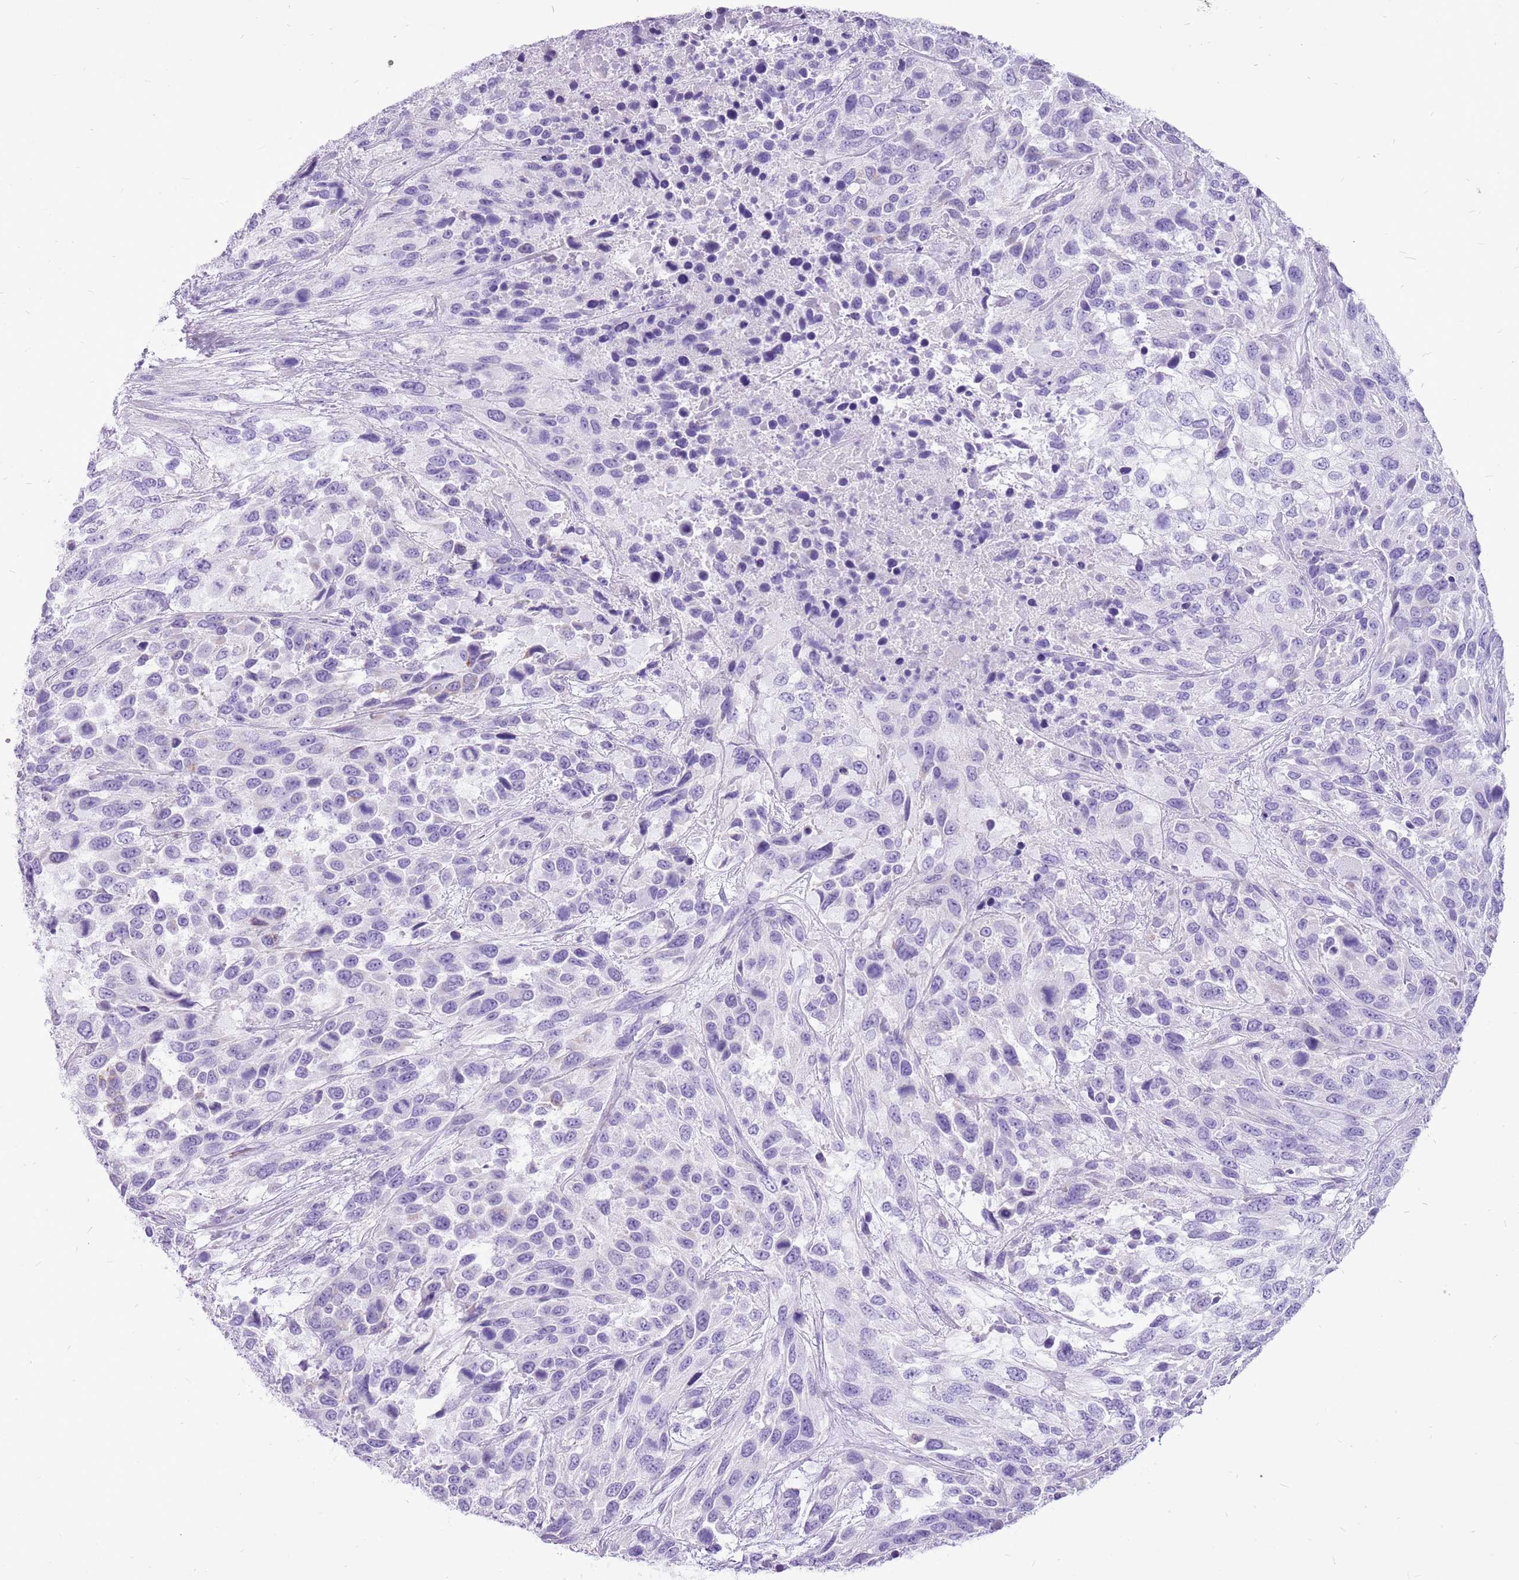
{"staining": {"intensity": "negative", "quantity": "none", "location": "none"}, "tissue": "urothelial cancer", "cell_type": "Tumor cells", "image_type": "cancer", "snomed": [{"axis": "morphology", "description": "Urothelial carcinoma, High grade"}, {"axis": "topography", "description": "Urinary bladder"}], "caption": "DAB immunohistochemical staining of human urothelial cancer reveals no significant positivity in tumor cells.", "gene": "ACSS3", "patient": {"sex": "female", "age": 70}}